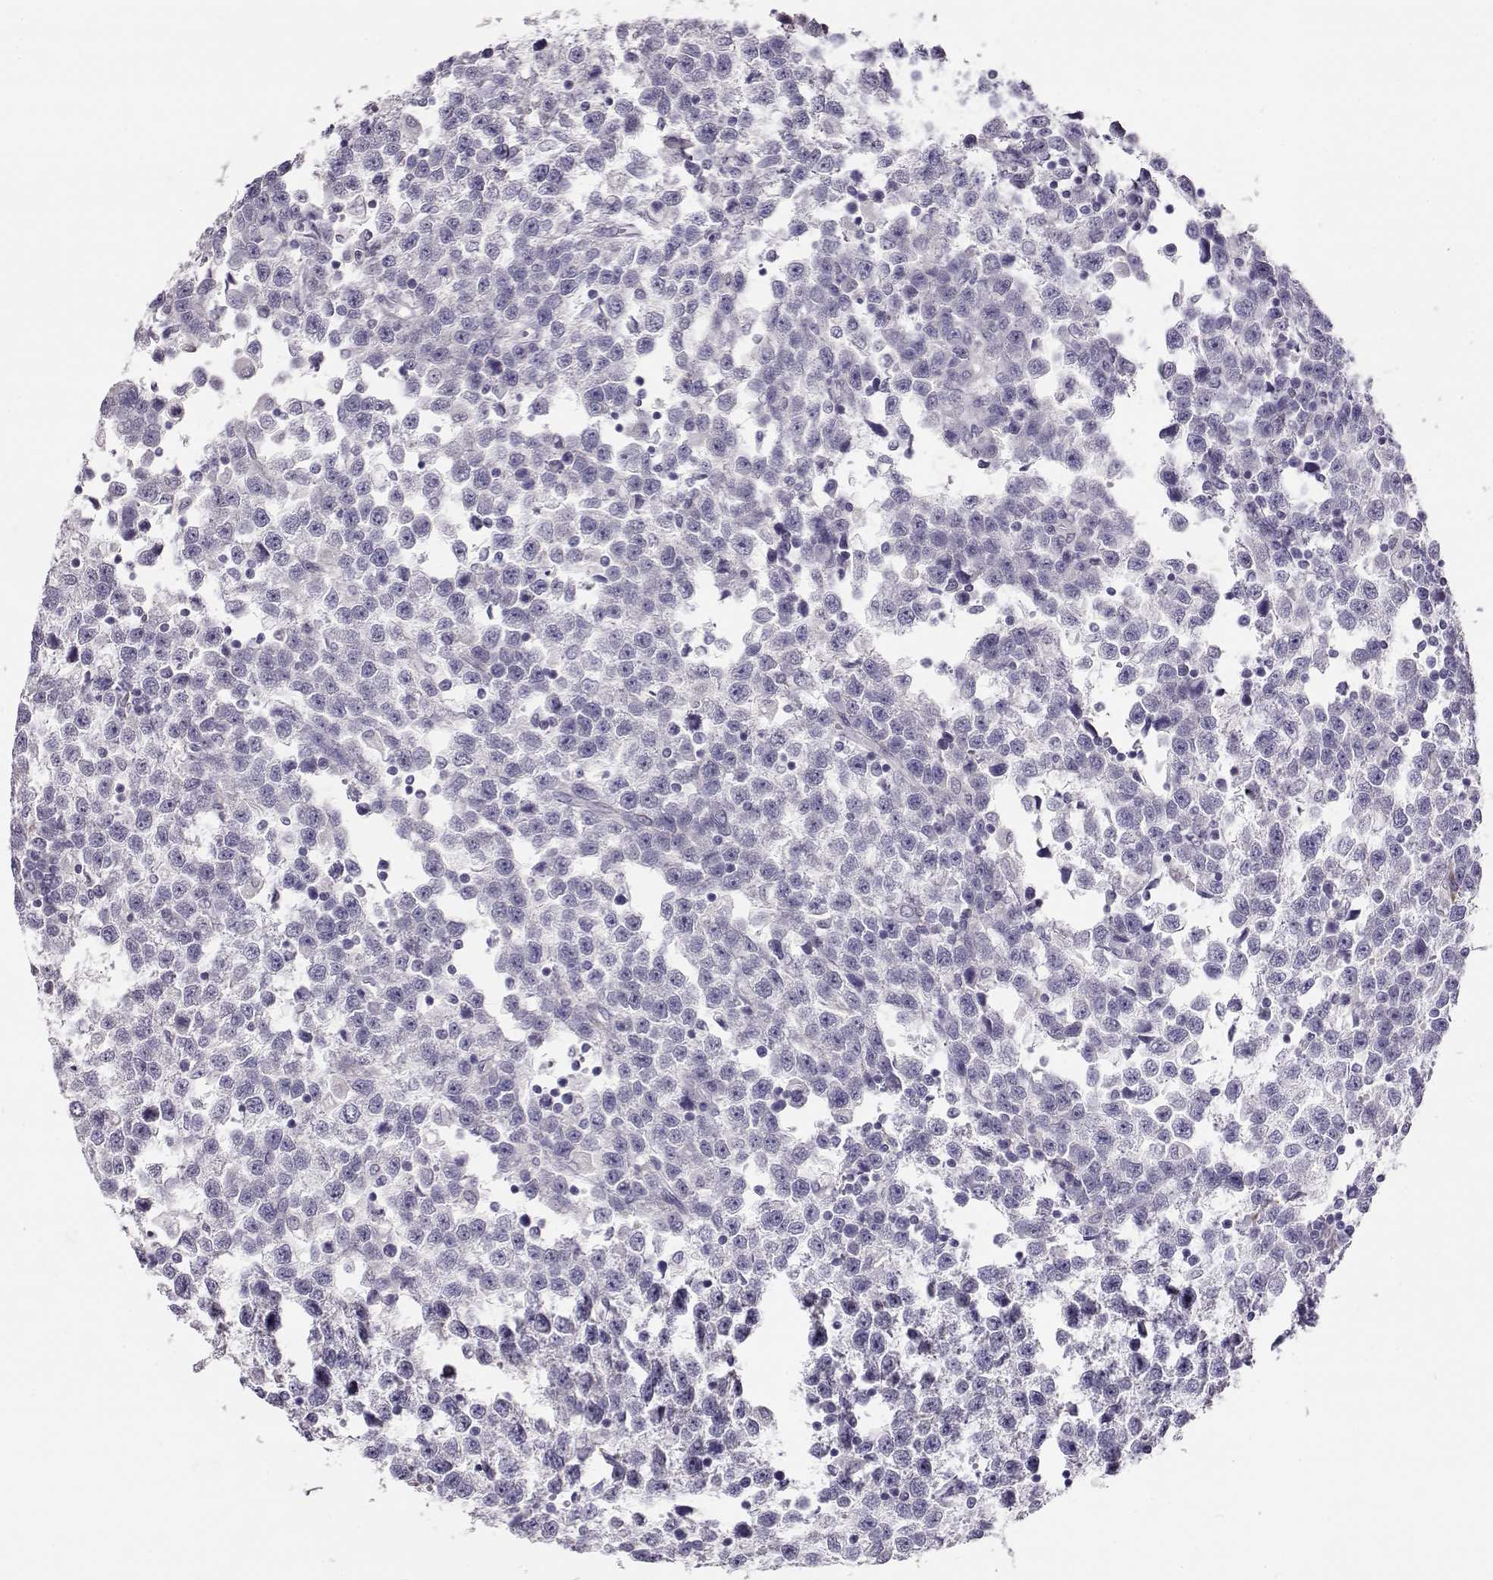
{"staining": {"intensity": "negative", "quantity": "none", "location": "none"}, "tissue": "testis cancer", "cell_type": "Tumor cells", "image_type": "cancer", "snomed": [{"axis": "morphology", "description": "Seminoma, NOS"}, {"axis": "topography", "description": "Testis"}], "caption": "A micrograph of human testis cancer (seminoma) is negative for staining in tumor cells.", "gene": "RBM44", "patient": {"sex": "male", "age": 34}}